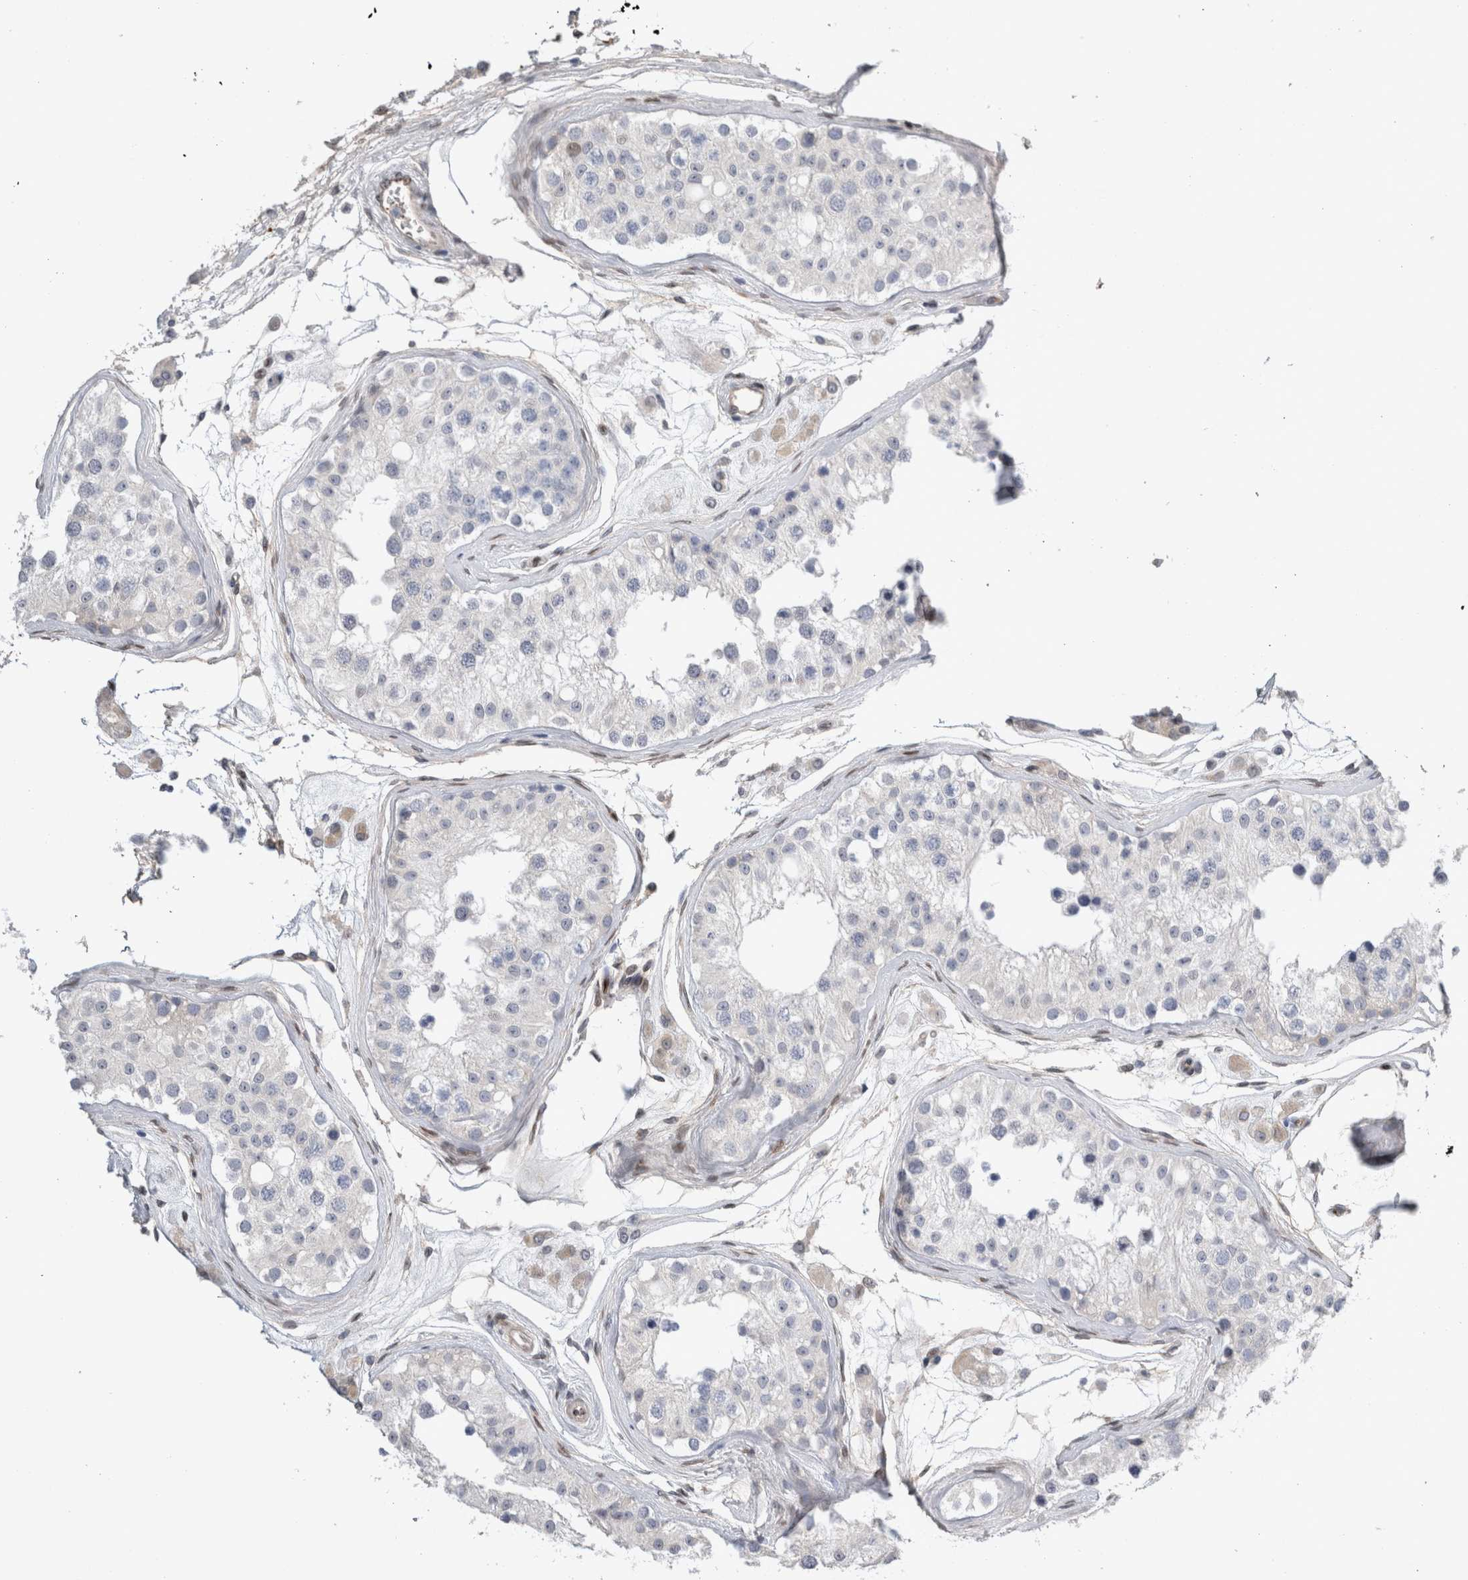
{"staining": {"intensity": "negative", "quantity": "none", "location": "none"}, "tissue": "testis", "cell_type": "Cells in seminiferous ducts", "image_type": "normal", "snomed": [{"axis": "morphology", "description": "Normal tissue, NOS"}, {"axis": "morphology", "description": "Adenocarcinoma, metastatic, NOS"}, {"axis": "topography", "description": "Testis"}], "caption": "Immunohistochemistry histopathology image of benign testis stained for a protein (brown), which shows no positivity in cells in seminiferous ducts. The staining is performed using DAB (3,3'-diaminobenzidine) brown chromogen with nuclei counter-stained in using hematoxylin.", "gene": "DMTN", "patient": {"sex": "male", "age": 26}}